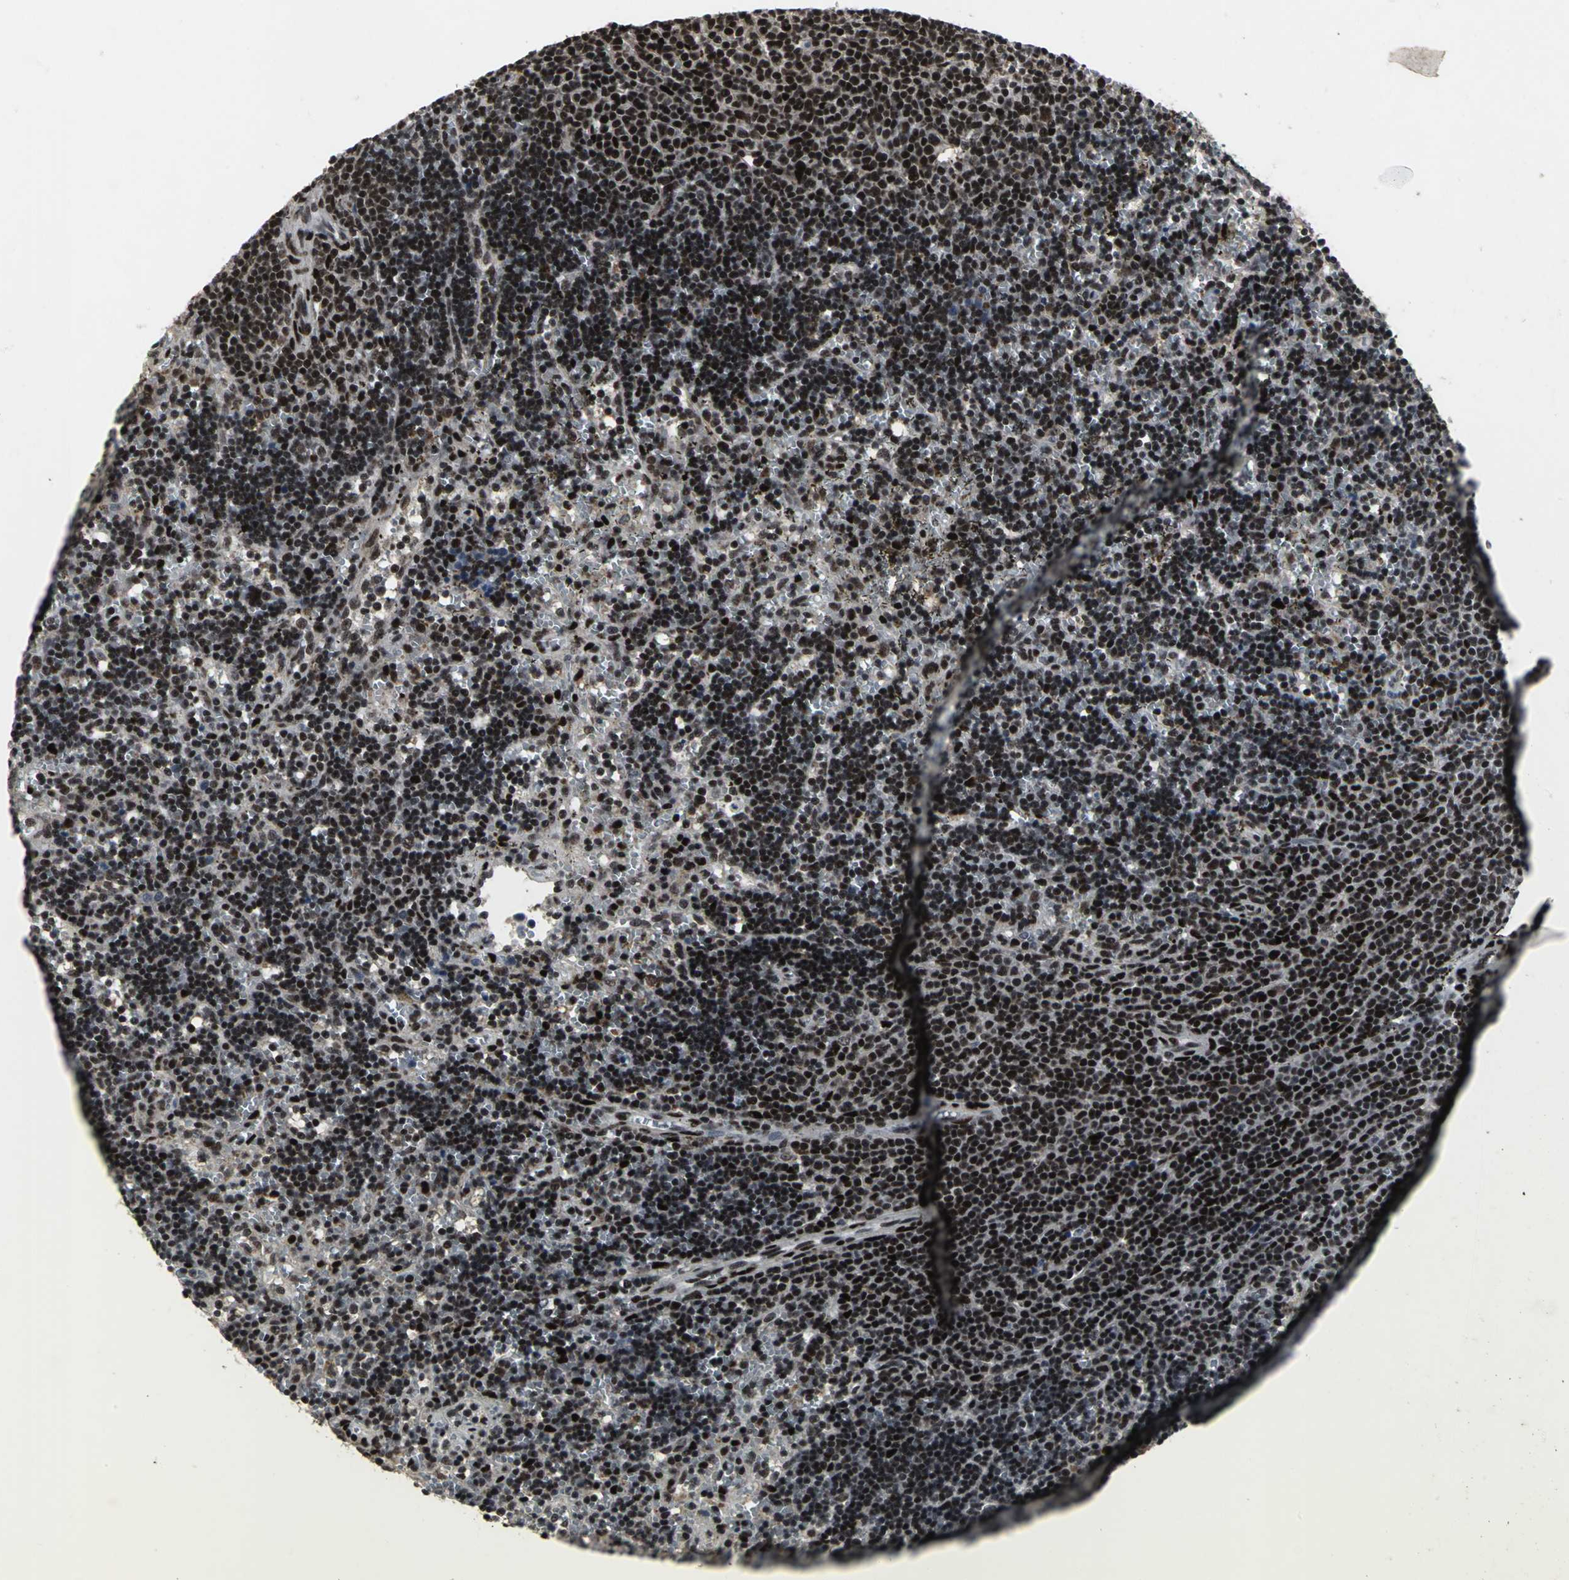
{"staining": {"intensity": "strong", "quantity": ">75%", "location": "nuclear"}, "tissue": "lymphoma", "cell_type": "Tumor cells", "image_type": "cancer", "snomed": [{"axis": "morphology", "description": "Malignant lymphoma, non-Hodgkin's type, Low grade"}, {"axis": "topography", "description": "Spleen"}], "caption": "Immunohistochemistry micrograph of neoplastic tissue: human lymphoma stained using immunohistochemistry demonstrates high levels of strong protein expression localized specifically in the nuclear of tumor cells, appearing as a nuclear brown color.", "gene": "SRF", "patient": {"sex": "male", "age": 60}}